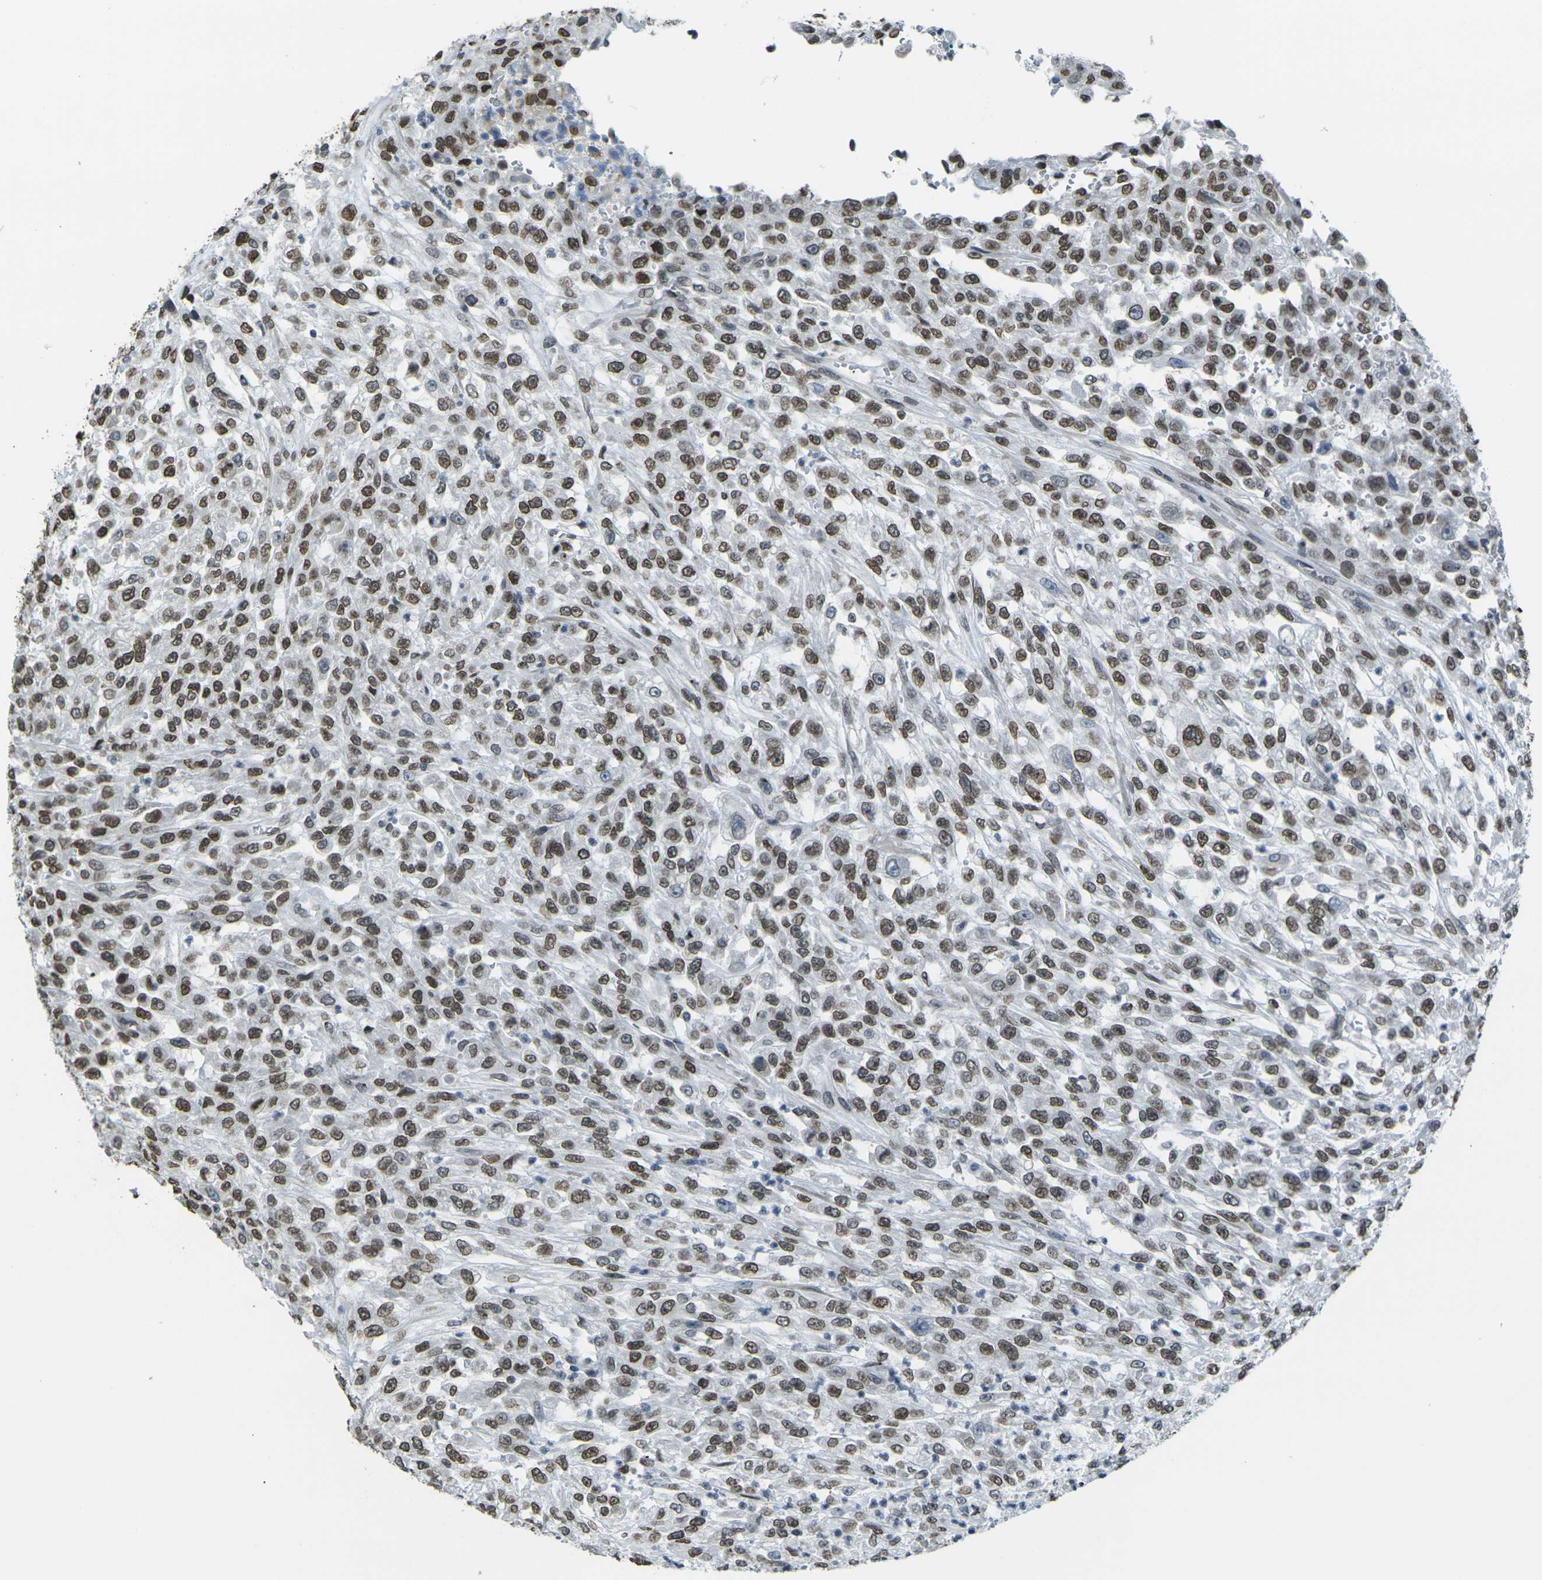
{"staining": {"intensity": "strong", "quantity": ">75%", "location": "cytoplasmic/membranous,nuclear"}, "tissue": "urothelial cancer", "cell_type": "Tumor cells", "image_type": "cancer", "snomed": [{"axis": "morphology", "description": "Urothelial carcinoma, High grade"}, {"axis": "topography", "description": "Urinary bladder"}], "caption": "Protein expression analysis of high-grade urothelial carcinoma demonstrates strong cytoplasmic/membranous and nuclear staining in approximately >75% of tumor cells.", "gene": "BRDT", "patient": {"sex": "male", "age": 46}}